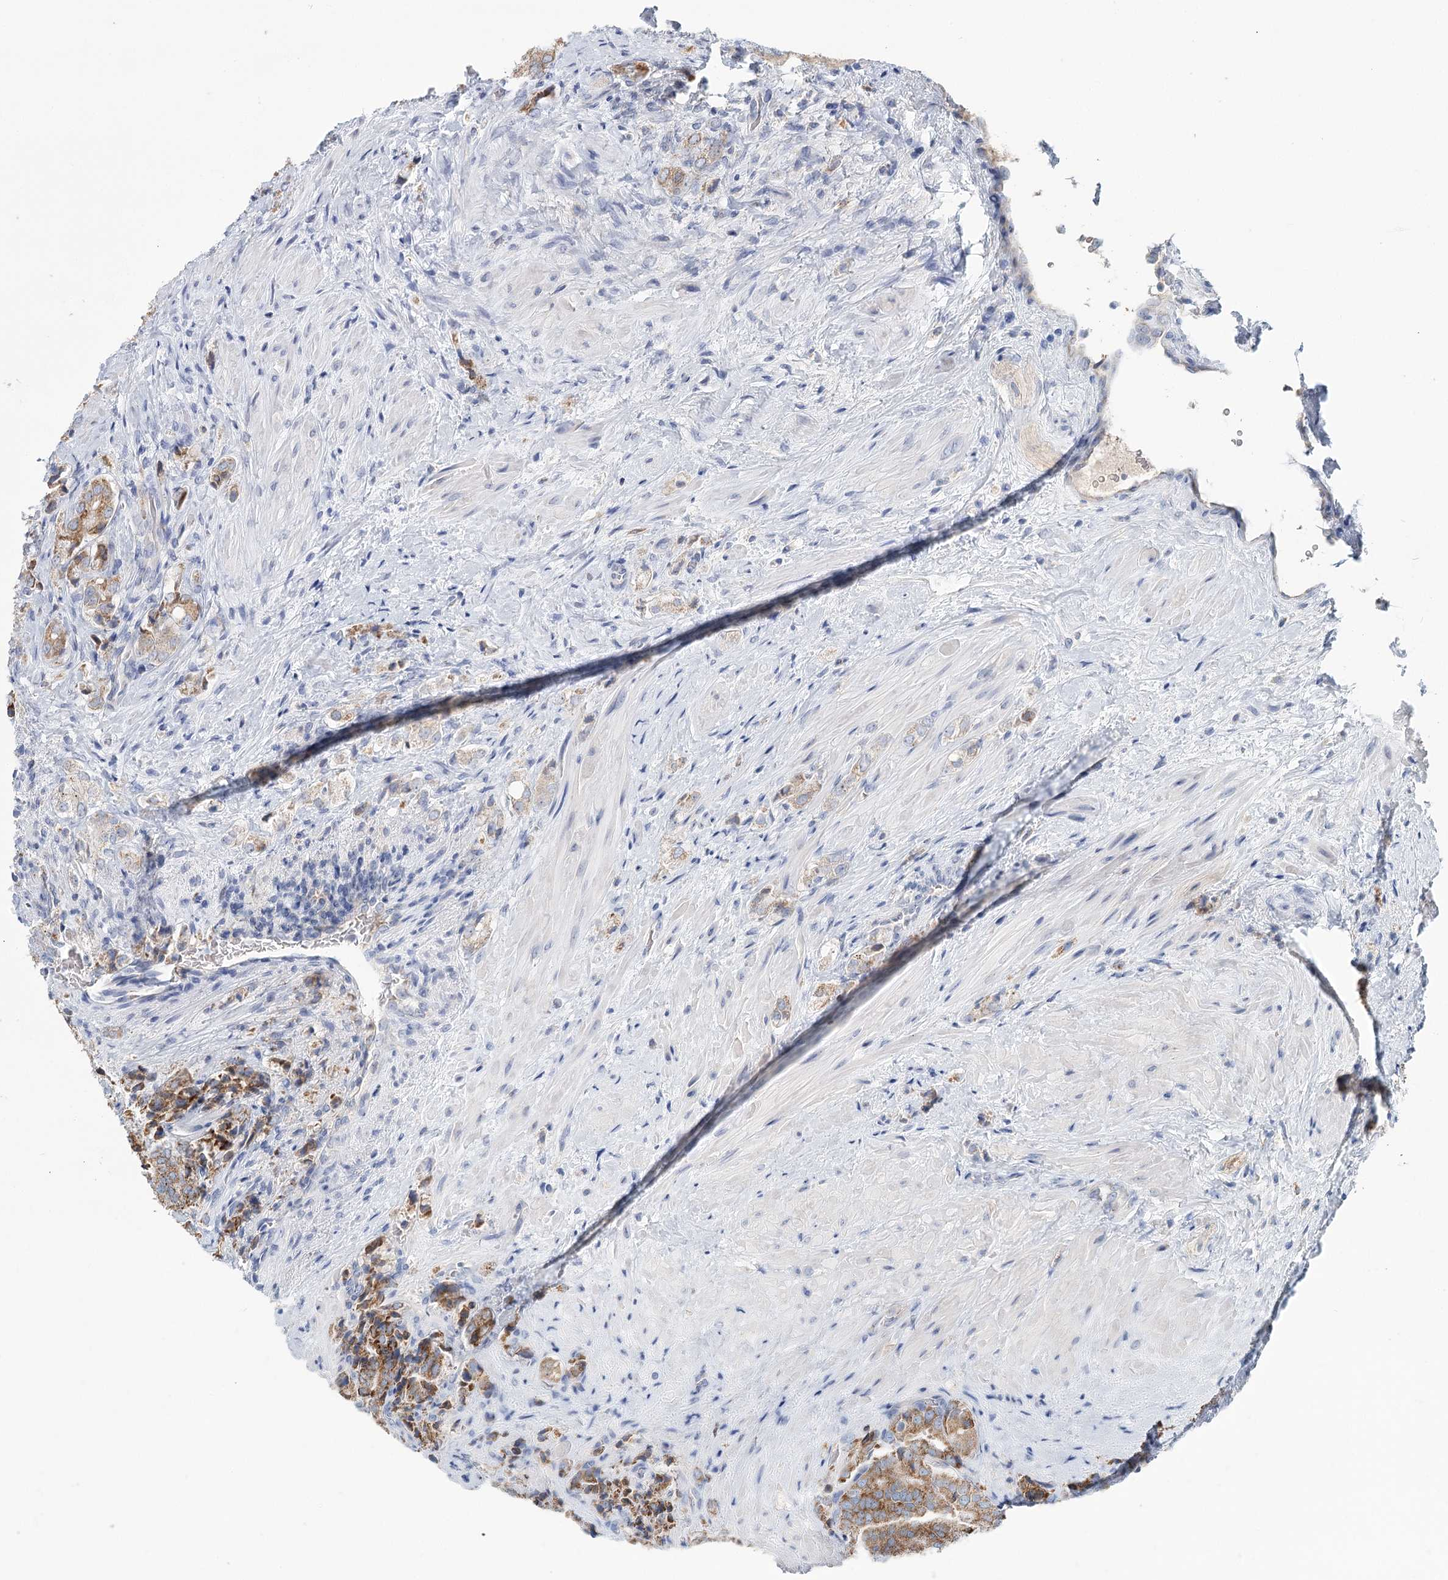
{"staining": {"intensity": "moderate", "quantity": "<25%", "location": "cytoplasmic/membranous"}, "tissue": "prostate cancer", "cell_type": "Tumor cells", "image_type": "cancer", "snomed": [{"axis": "morphology", "description": "Adenocarcinoma, High grade"}, {"axis": "topography", "description": "Prostate"}], "caption": "The image shows immunohistochemical staining of prostate adenocarcinoma (high-grade). There is moderate cytoplasmic/membranous staining is seen in about <25% of tumor cells.", "gene": "ARHGAP44", "patient": {"sex": "male", "age": 65}}